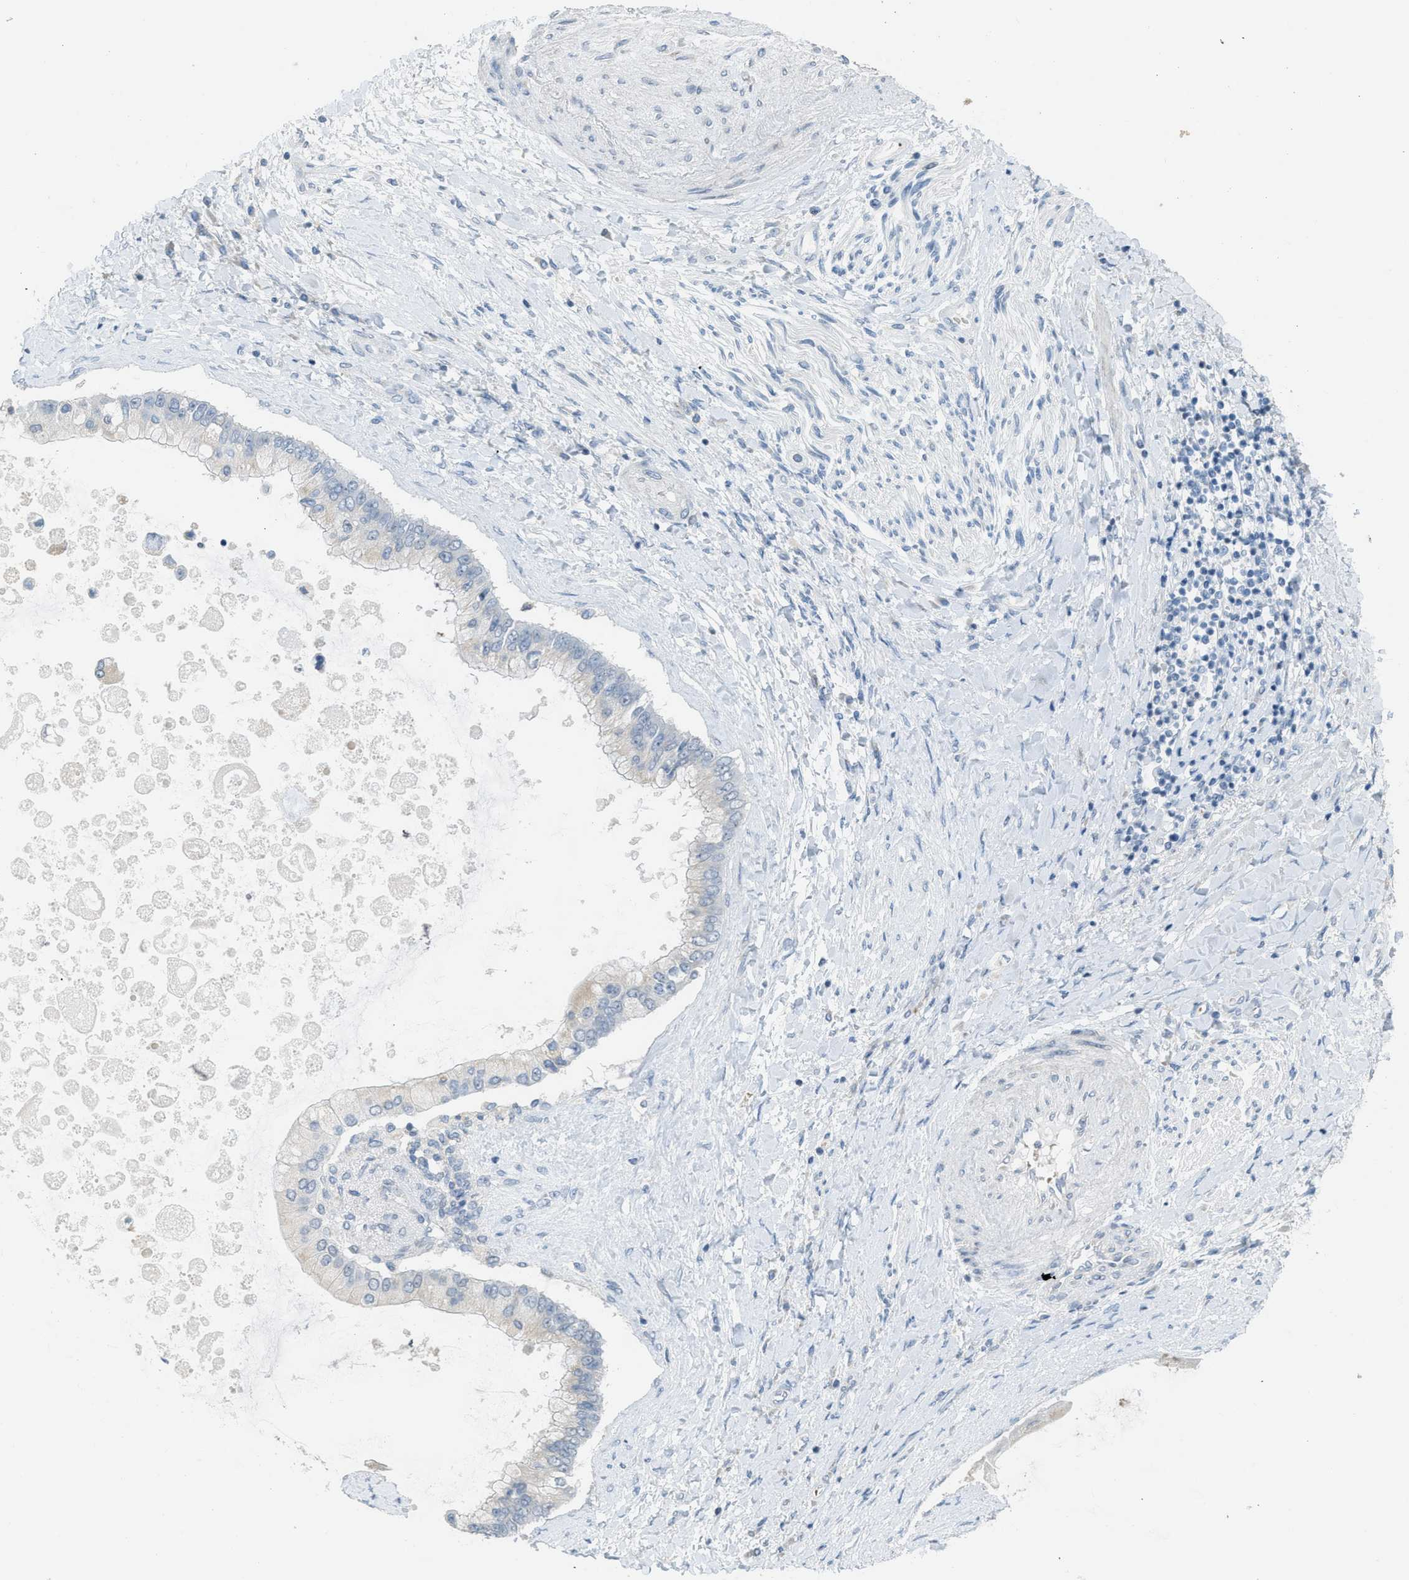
{"staining": {"intensity": "weak", "quantity": "<25%", "location": "cytoplasmic/membranous"}, "tissue": "liver cancer", "cell_type": "Tumor cells", "image_type": "cancer", "snomed": [{"axis": "morphology", "description": "Cholangiocarcinoma"}, {"axis": "topography", "description": "Liver"}], "caption": "Tumor cells show no significant staining in liver cholangiocarcinoma.", "gene": "TXNDC2", "patient": {"sex": "male", "age": 50}}